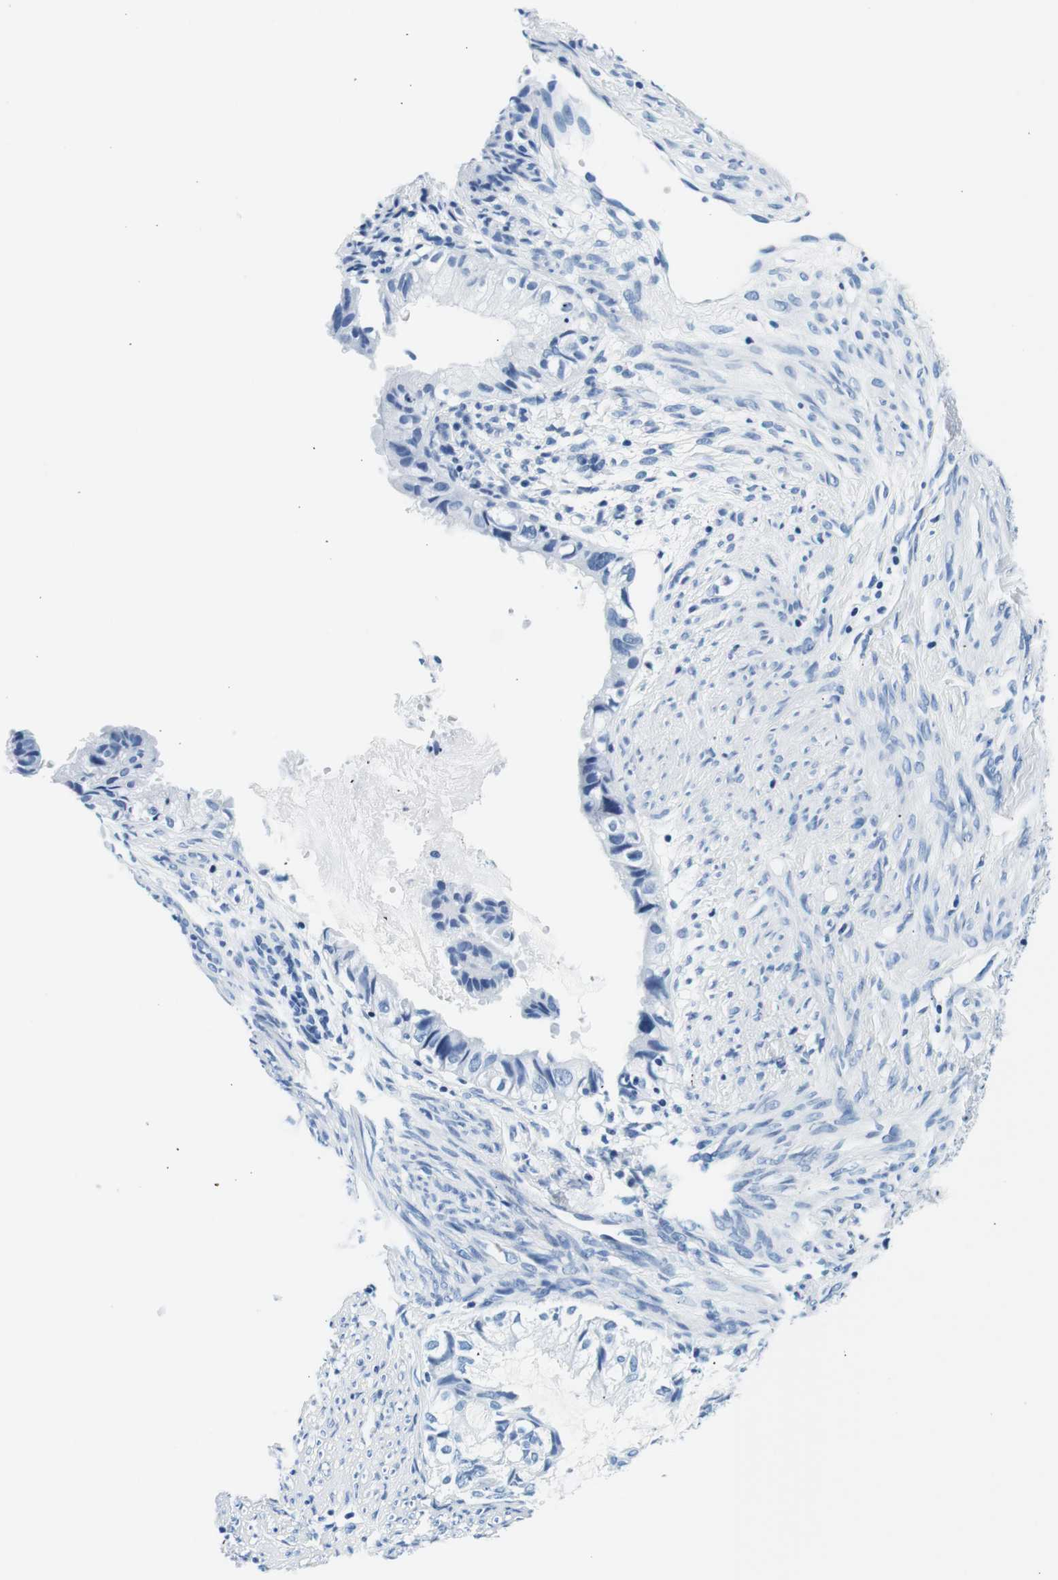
{"staining": {"intensity": "negative", "quantity": "none", "location": "none"}, "tissue": "cervical cancer", "cell_type": "Tumor cells", "image_type": "cancer", "snomed": [{"axis": "morphology", "description": "Normal tissue, NOS"}, {"axis": "morphology", "description": "Adenocarcinoma, NOS"}, {"axis": "topography", "description": "Cervix"}, {"axis": "topography", "description": "Endometrium"}], "caption": "Cervical cancer (adenocarcinoma) stained for a protein using immunohistochemistry (IHC) displays no positivity tumor cells.", "gene": "ELANE", "patient": {"sex": "female", "age": 86}}